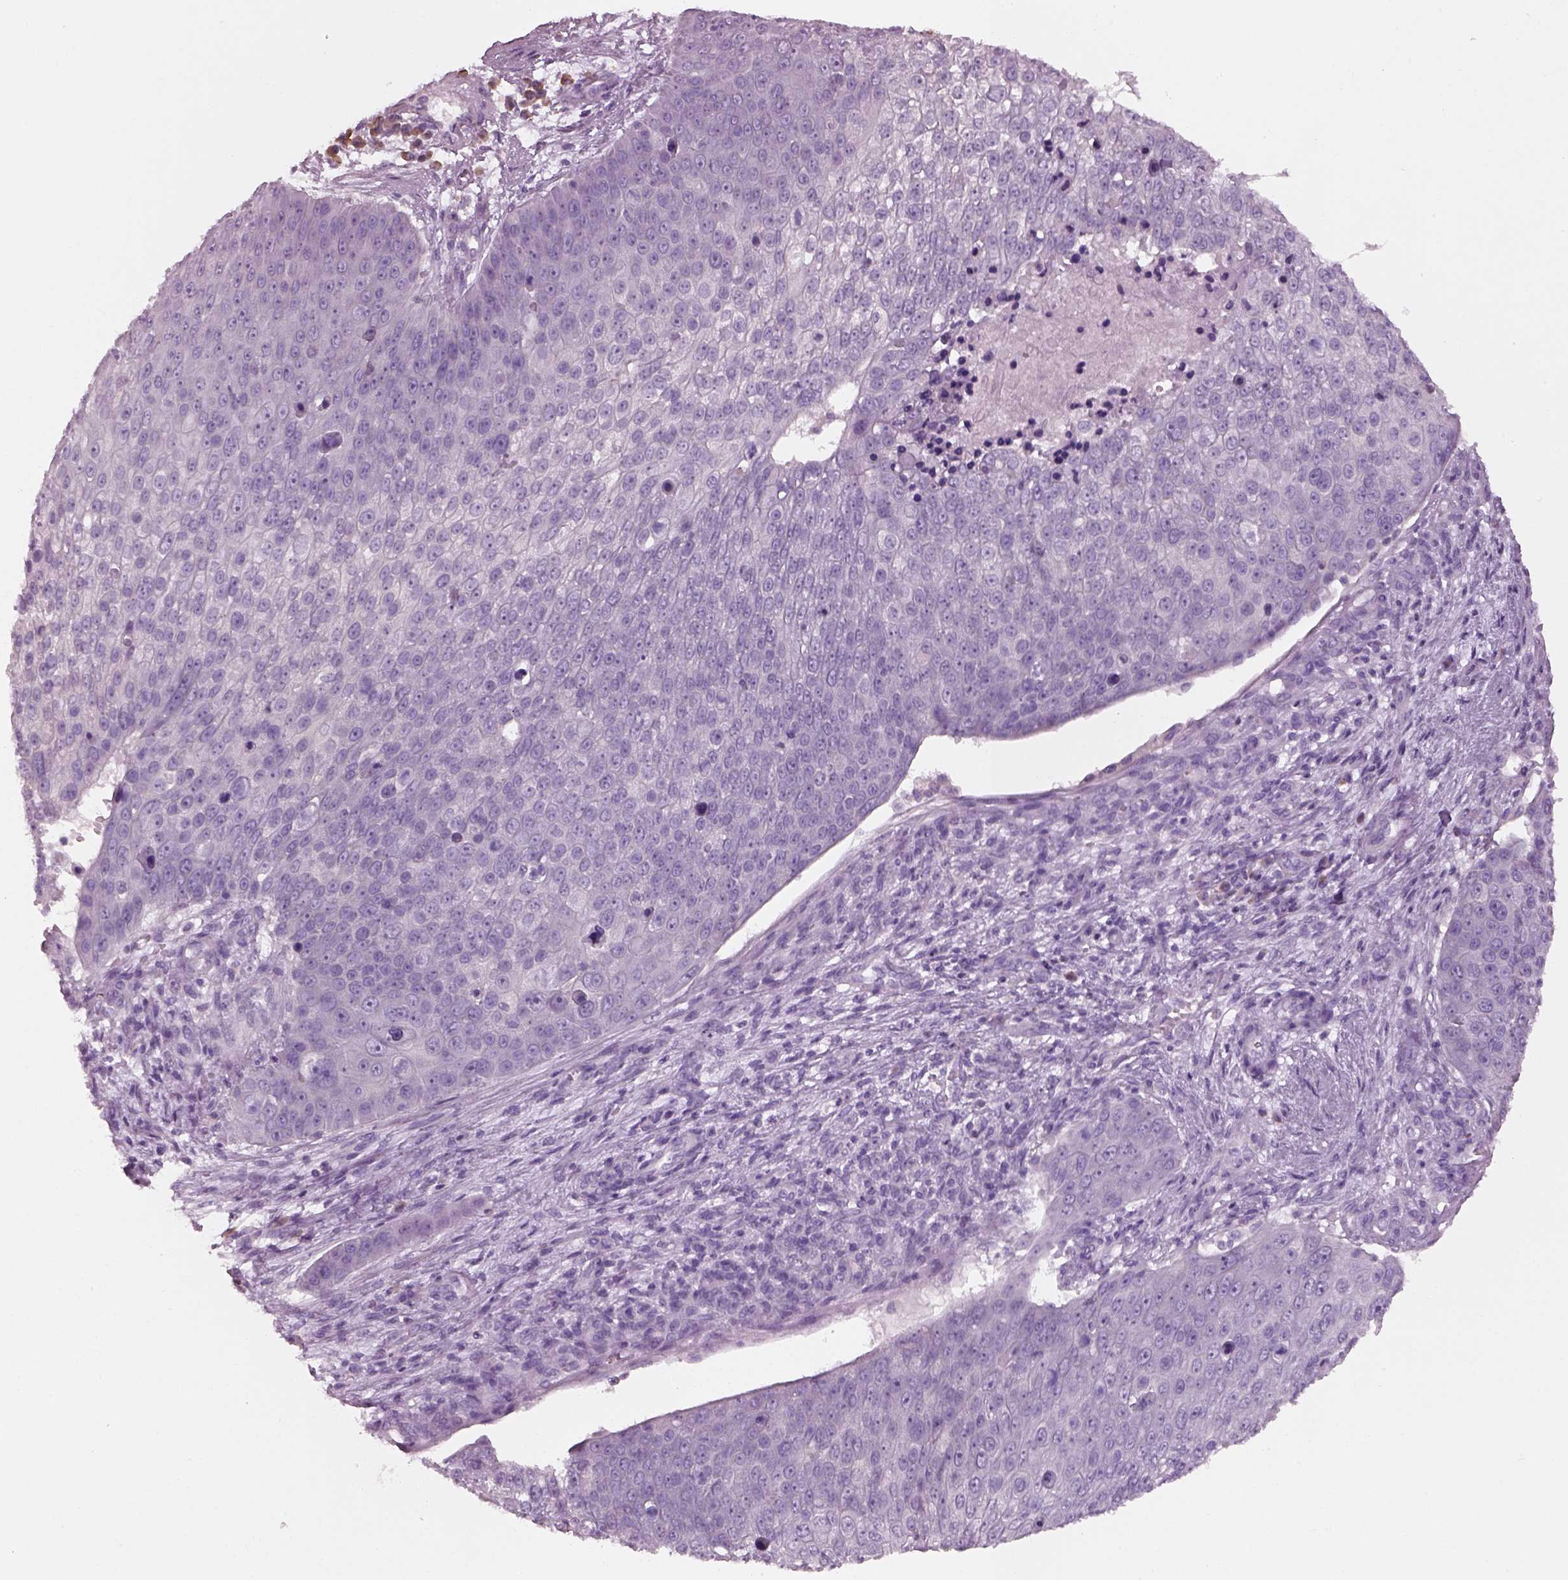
{"staining": {"intensity": "negative", "quantity": "none", "location": "none"}, "tissue": "skin cancer", "cell_type": "Tumor cells", "image_type": "cancer", "snomed": [{"axis": "morphology", "description": "Squamous cell carcinoma, NOS"}, {"axis": "topography", "description": "Skin"}], "caption": "Human skin cancer (squamous cell carcinoma) stained for a protein using immunohistochemistry (IHC) demonstrates no staining in tumor cells.", "gene": "SLC27A2", "patient": {"sex": "male", "age": 71}}